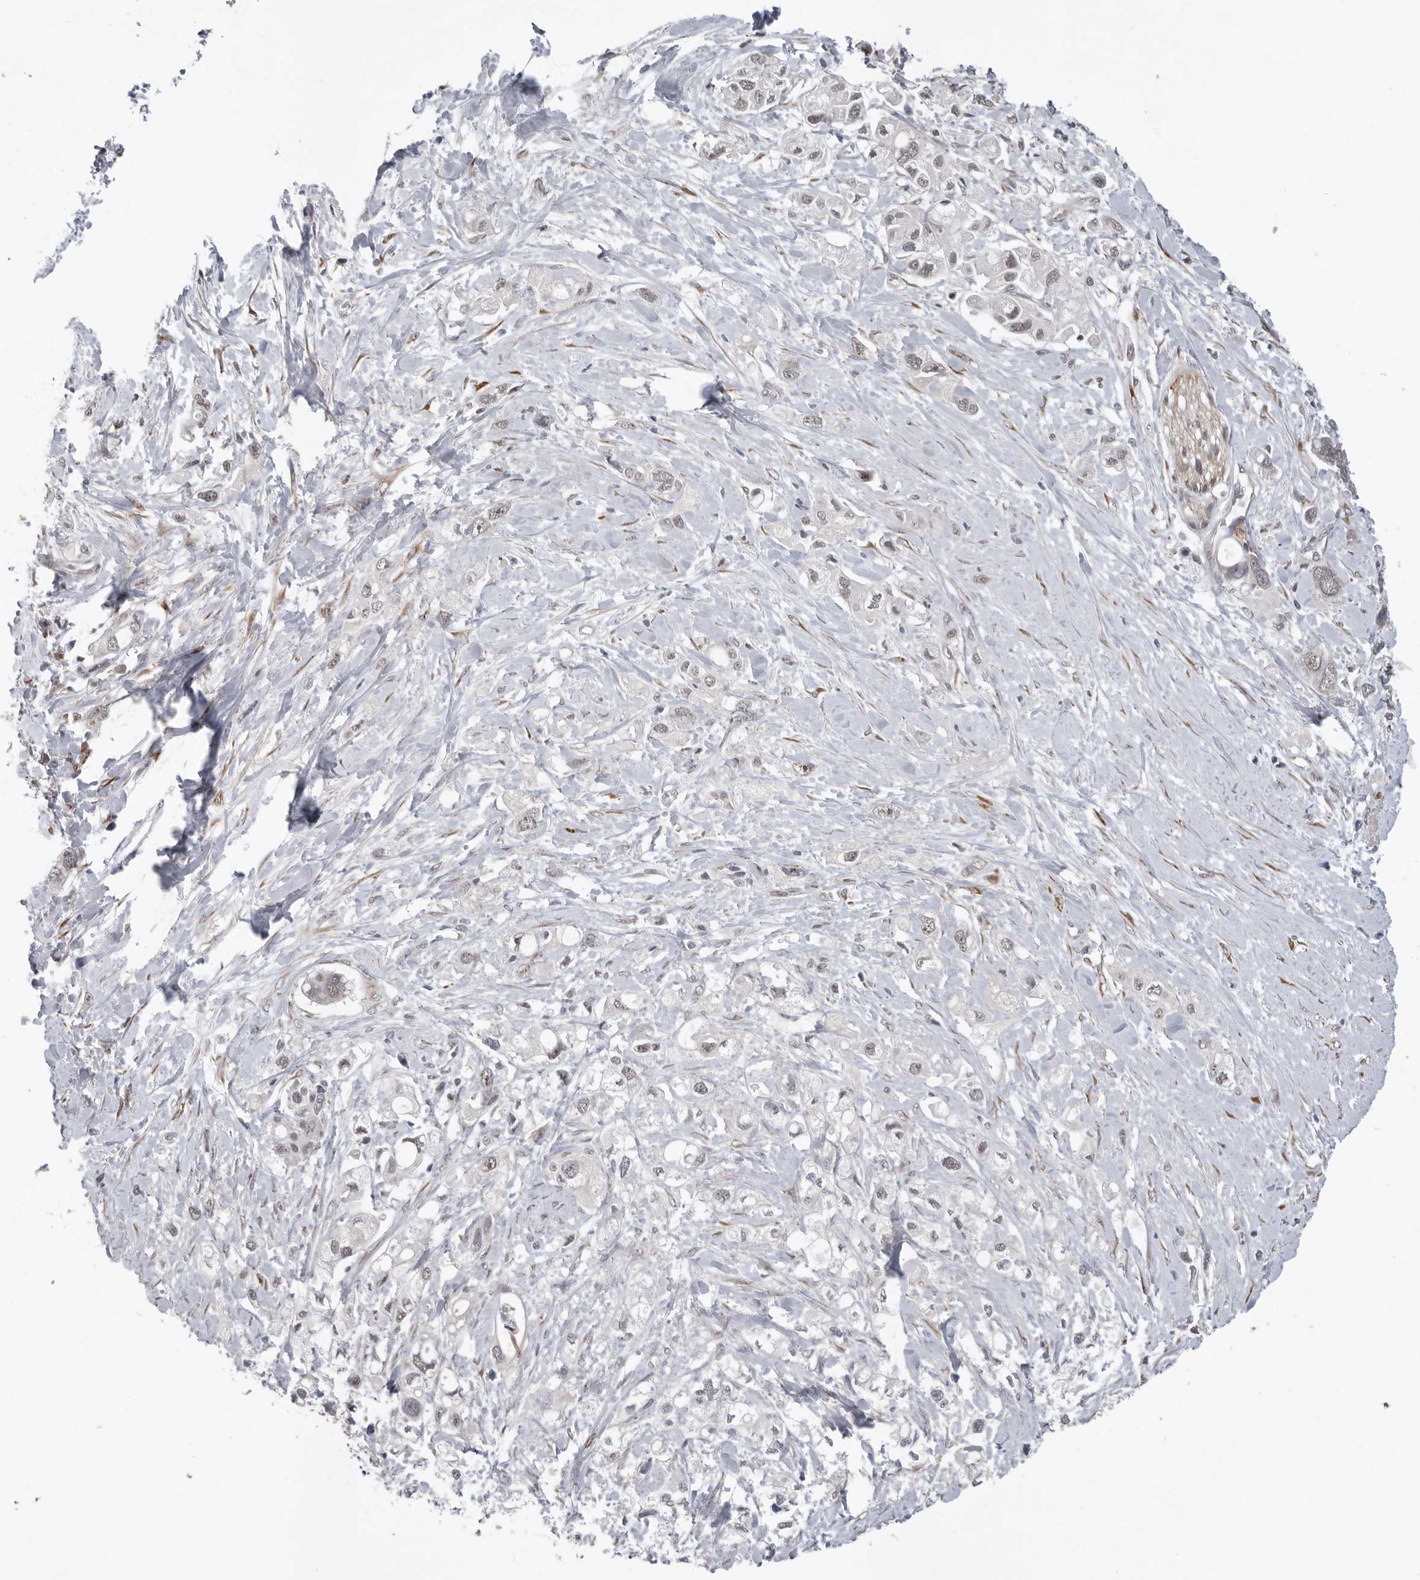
{"staining": {"intensity": "negative", "quantity": "none", "location": "none"}, "tissue": "pancreatic cancer", "cell_type": "Tumor cells", "image_type": "cancer", "snomed": [{"axis": "morphology", "description": "Adenocarcinoma, NOS"}, {"axis": "topography", "description": "Pancreas"}], "caption": "Protein analysis of pancreatic cancer shows no significant expression in tumor cells.", "gene": "RALGPS2", "patient": {"sex": "female", "age": 56}}